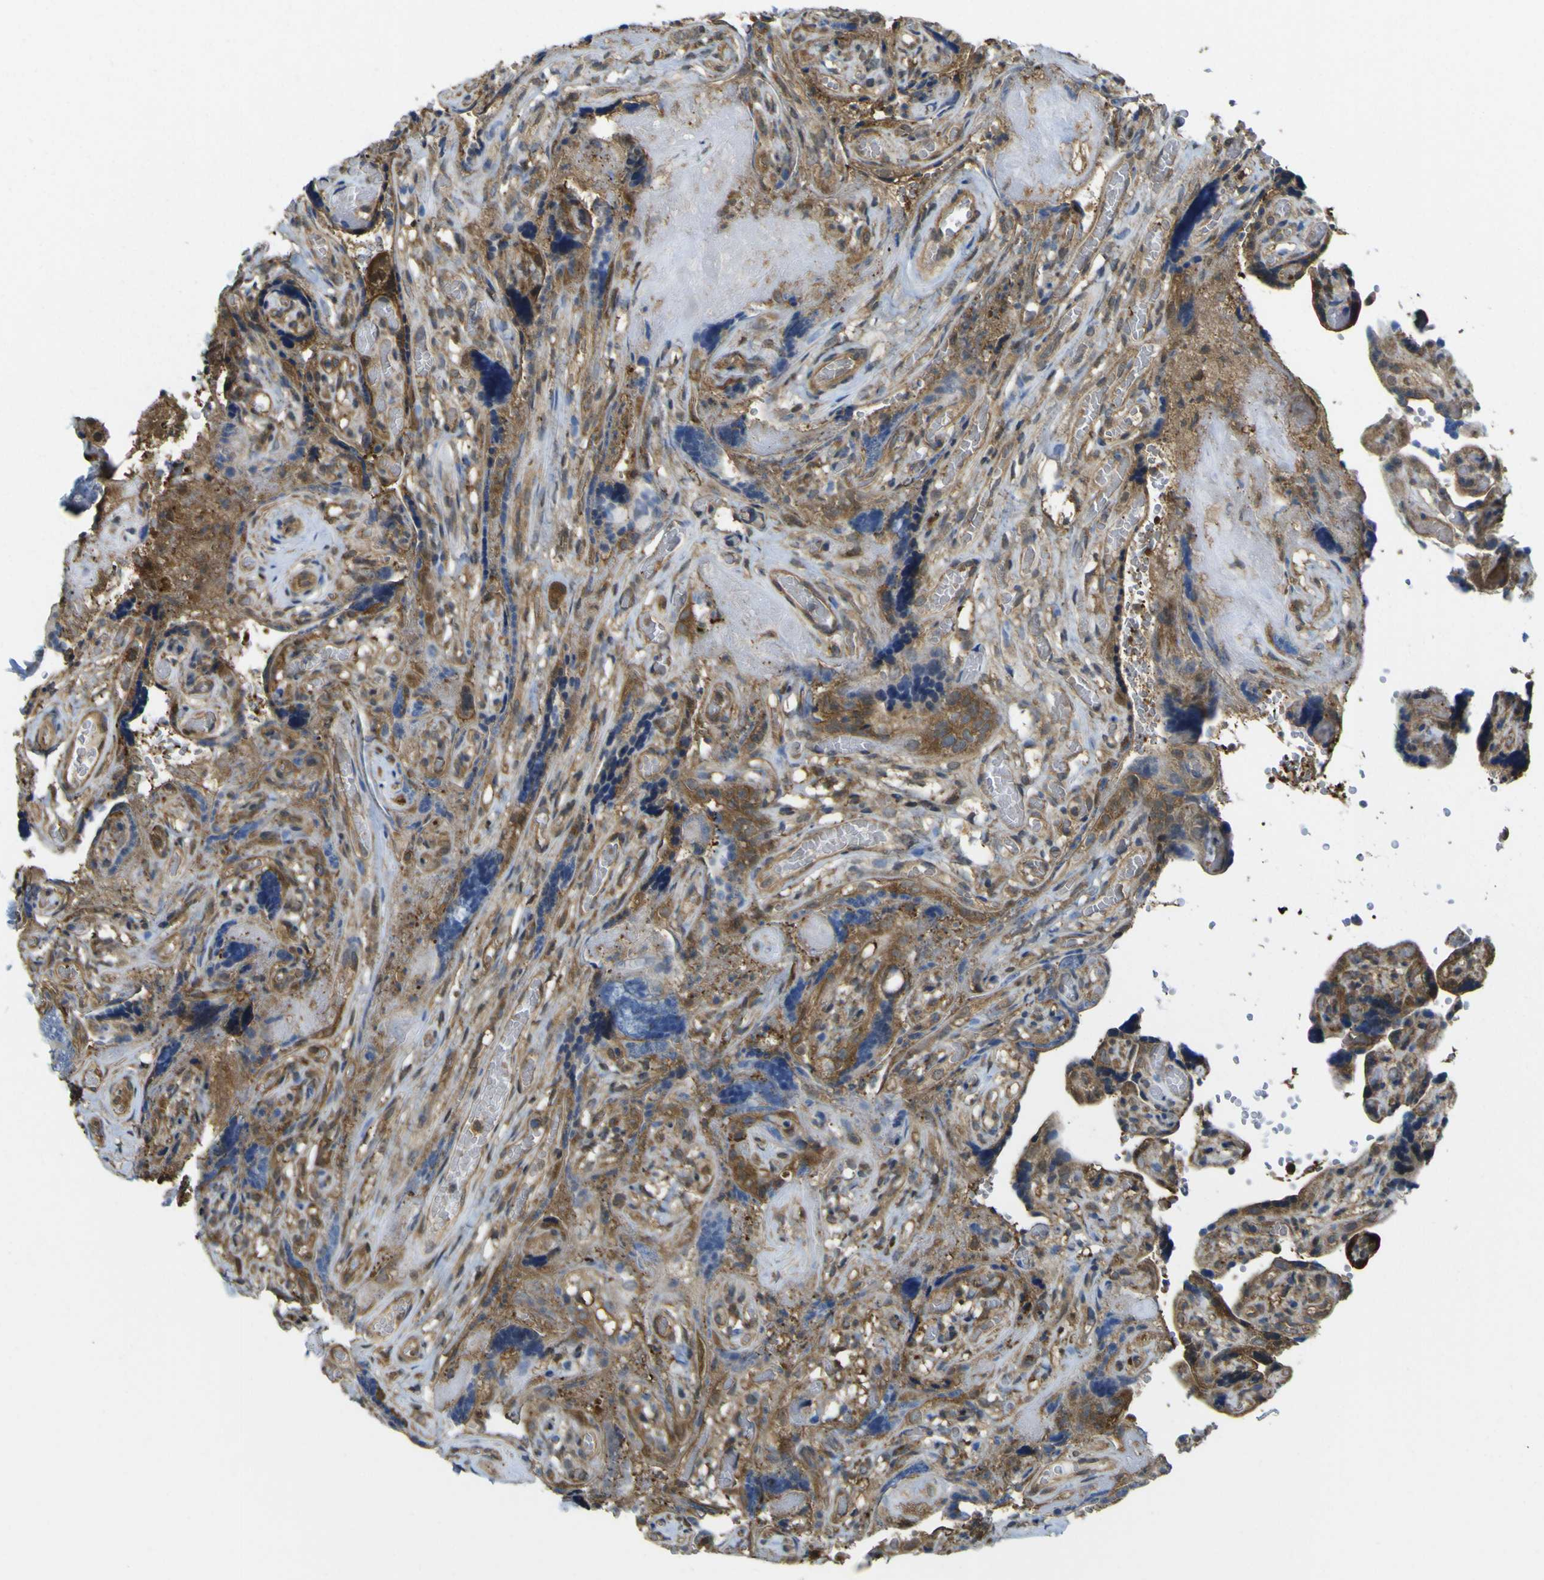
{"staining": {"intensity": "strong", "quantity": ">75%", "location": "cytoplasmic/membranous"}, "tissue": "placenta", "cell_type": "Decidual cells", "image_type": "normal", "snomed": [{"axis": "morphology", "description": "Normal tissue, NOS"}, {"axis": "topography", "description": "Placenta"}], "caption": "Immunohistochemistry (IHC) (DAB) staining of benign human placenta exhibits strong cytoplasmic/membranous protein positivity in approximately >75% of decidual cells. (DAB (3,3'-diaminobenzidine) = brown stain, brightfield microscopy at high magnification).", "gene": "YWHAG", "patient": {"sex": "female", "age": 30}}